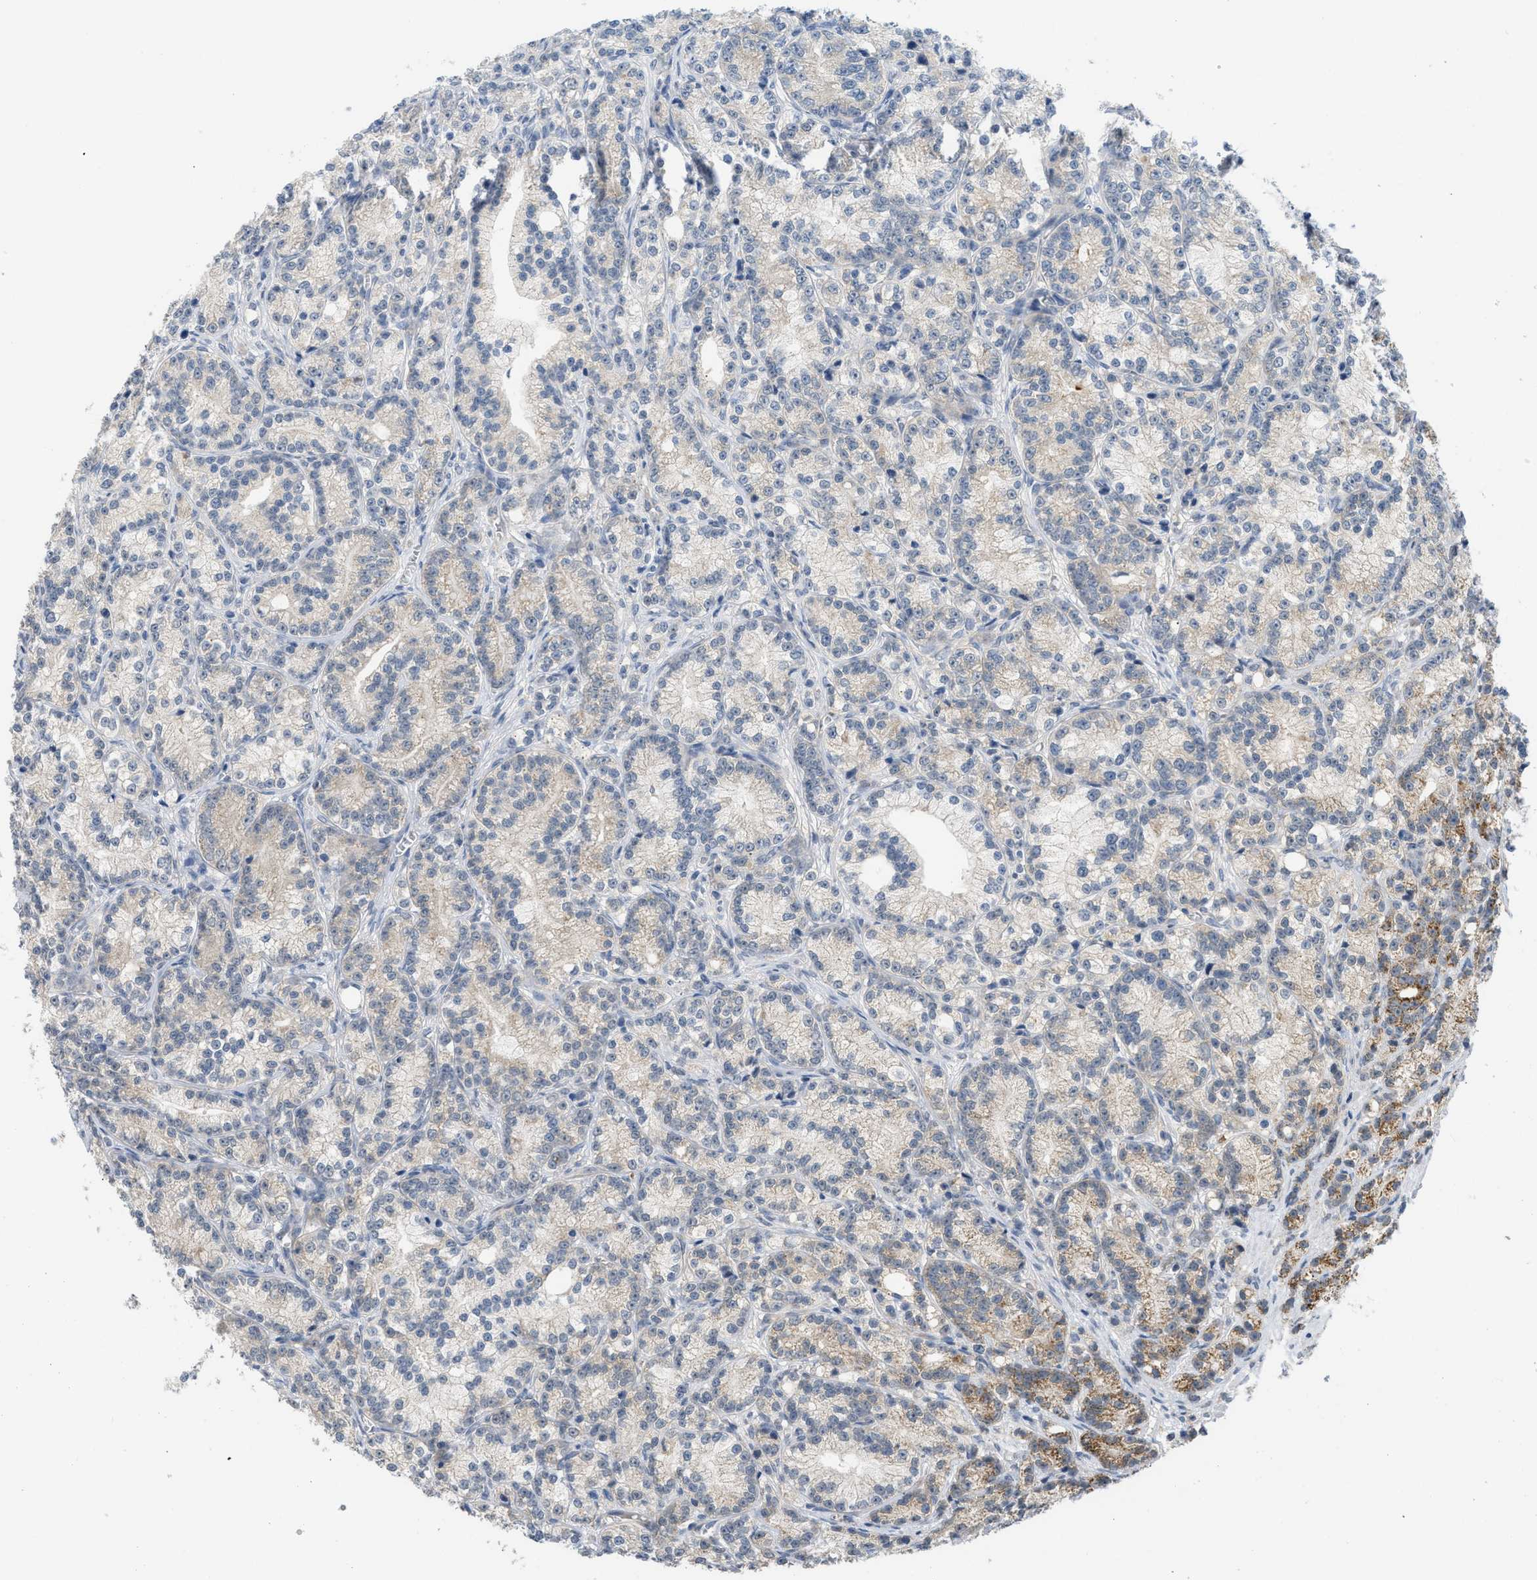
{"staining": {"intensity": "negative", "quantity": "none", "location": "none"}, "tissue": "prostate cancer", "cell_type": "Tumor cells", "image_type": "cancer", "snomed": [{"axis": "morphology", "description": "Adenocarcinoma, Low grade"}, {"axis": "topography", "description": "Prostate"}], "caption": "High power microscopy photomicrograph of an immunohistochemistry (IHC) micrograph of adenocarcinoma (low-grade) (prostate), revealing no significant positivity in tumor cells. (DAB immunohistochemistry, high magnification).", "gene": "RHBDF2", "patient": {"sex": "male", "age": 89}}